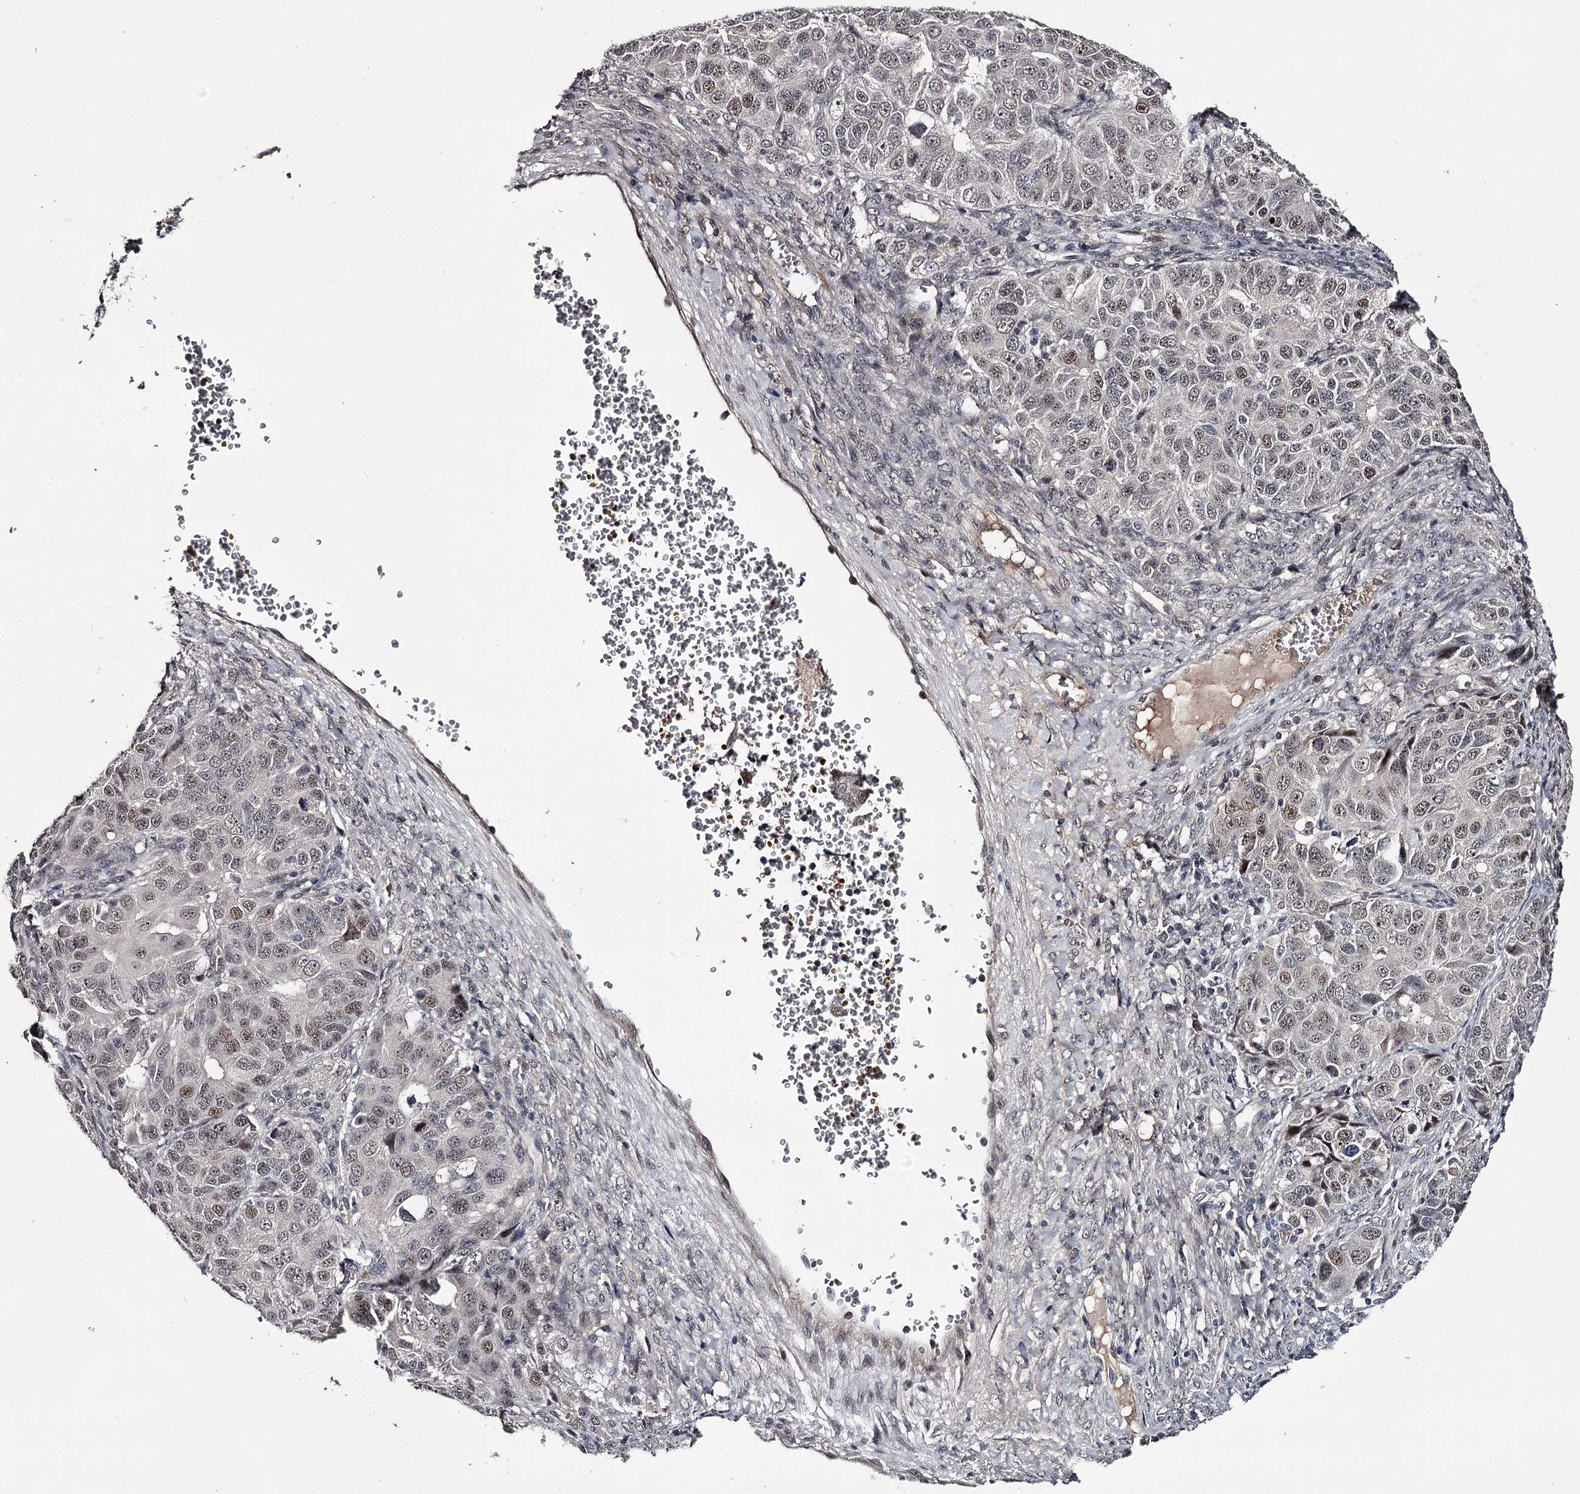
{"staining": {"intensity": "moderate", "quantity": "25%-75%", "location": "nuclear"}, "tissue": "ovarian cancer", "cell_type": "Tumor cells", "image_type": "cancer", "snomed": [{"axis": "morphology", "description": "Carcinoma, endometroid"}, {"axis": "topography", "description": "Ovary"}], "caption": "A high-resolution image shows immunohistochemistry staining of ovarian cancer, which shows moderate nuclear positivity in approximately 25%-75% of tumor cells.", "gene": "RNF44", "patient": {"sex": "female", "age": 51}}